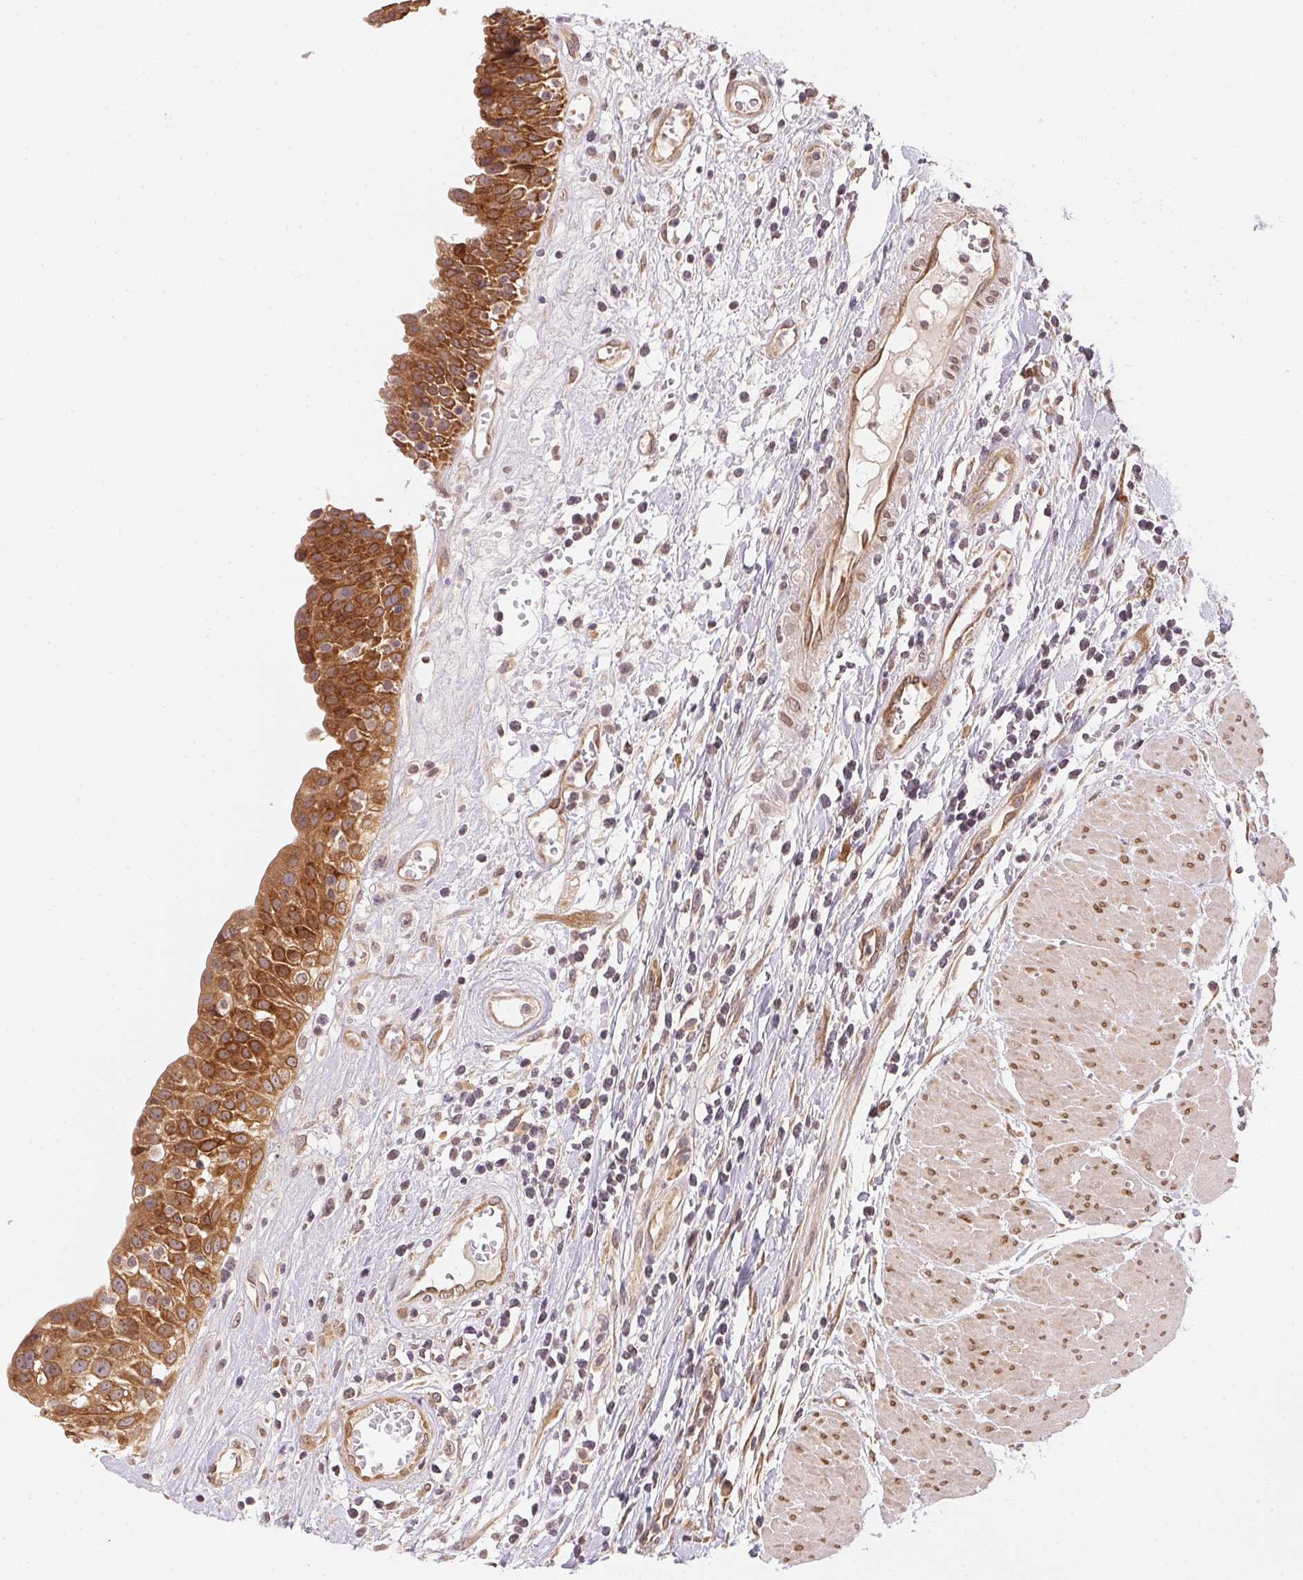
{"staining": {"intensity": "strong", "quantity": ">75%", "location": "cytoplasmic/membranous"}, "tissue": "urinary bladder", "cell_type": "Urothelial cells", "image_type": "normal", "snomed": [{"axis": "morphology", "description": "Normal tissue, NOS"}, {"axis": "topography", "description": "Urinary bladder"}], "caption": "DAB immunohistochemical staining of normal urinary bladder exhibits strong cytoplasmic/membranous protein staining in about >75% of urothelial cells. The protein is shown in brown color, while the nuclei are stained blue.", "gene": "EI24", "patient": {"sex": "male", "age": 64}}